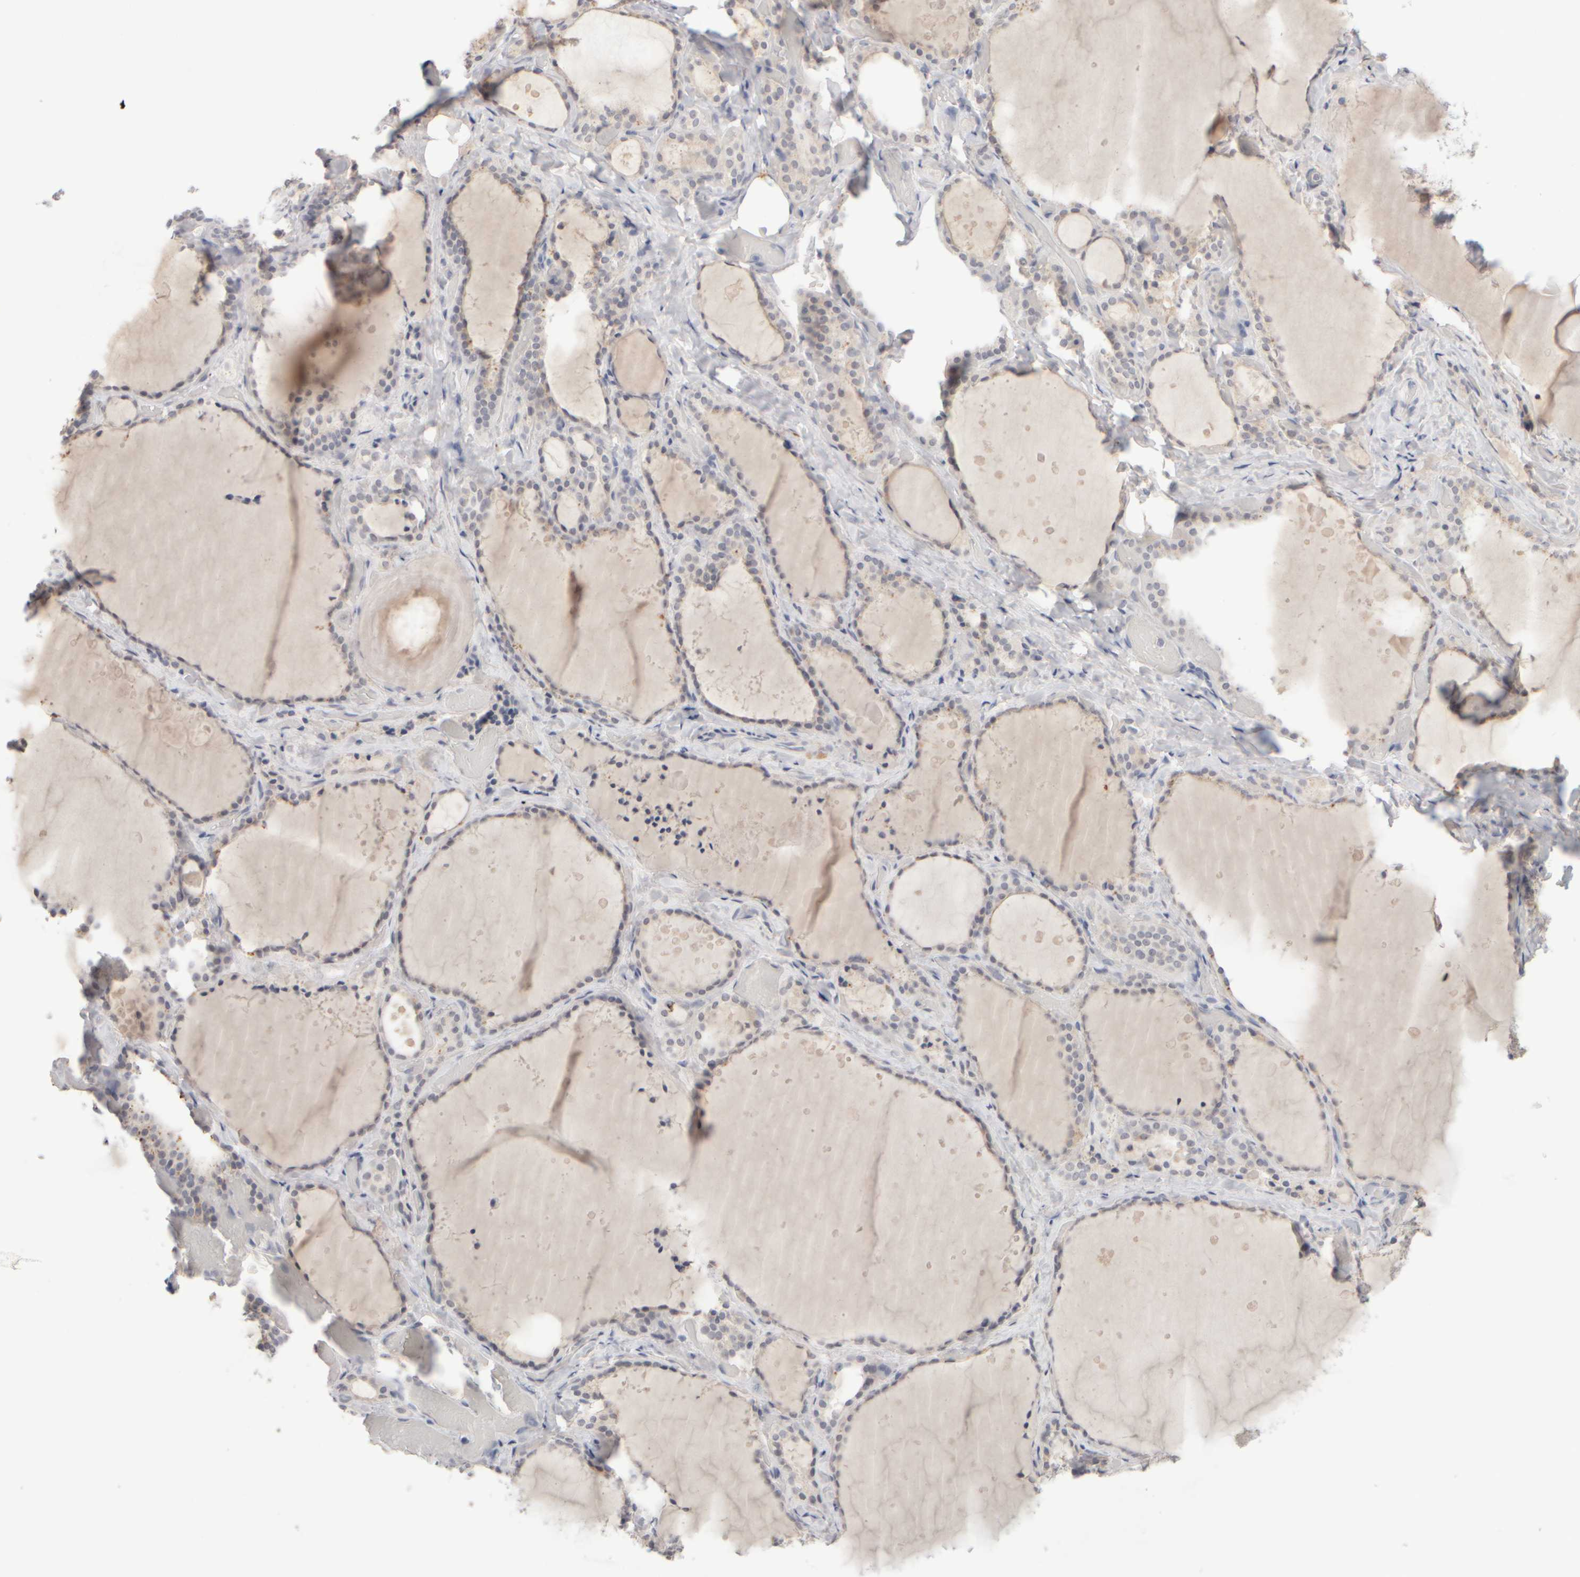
{"staining": {"intensity": "weak", "quantity": "<25%", "location": "cytoplasmic/membranous"}, "tissue": "thyroid gland", "cell_type": "Glandular cells", "image_type": "normal", "snomed": [{"axis": "morphology", "description": "Normal tissue, NOS"}, {"axis": "topography", "description": "Thyroid gland"}], "caption": "A micrograph of human thyroid gland is negative for staining in glandular cells. (Stains: DAB immunohistochemistry (IHC) with hematoxylin counter stain, Microscopy: brightfield microscopy at high magnification).", "gene": "ZNF112", "patient": {"sex": "female", "age": 44}}